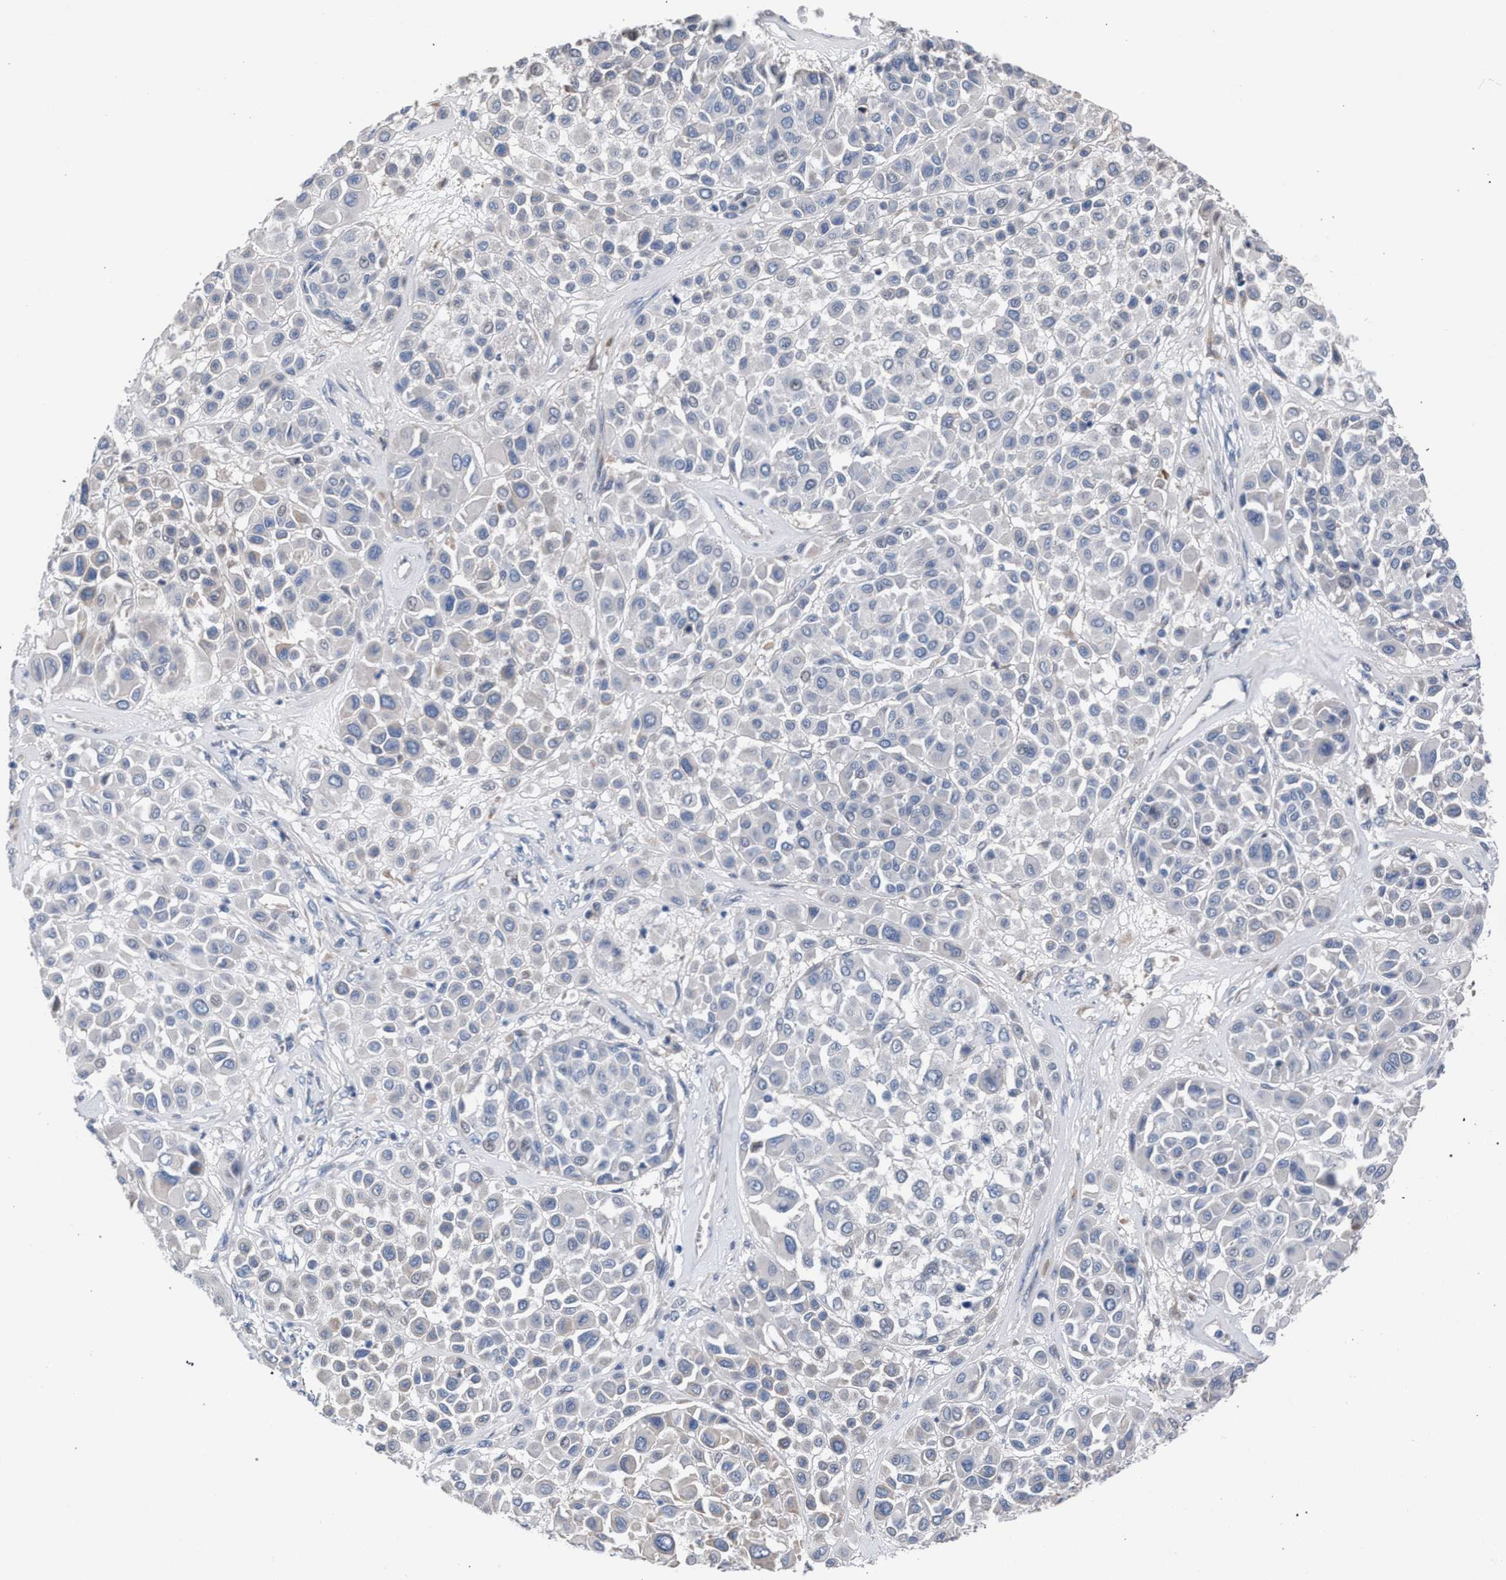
{"staining": {"intensity": "negative", "quantity": "none", "location": "none"}, "tissue": "melanoma", "cell_type": "Tumor cells", "image_type": "cancer", "snomed": [{"axis": "morphology", "description": "Malignant melanoma, Metastatic site"}, {"axis": "topography", "description": "Soft tissue"}], "caption": "Tumor cells show no significant expression in malignant melanoma (metastatic site).", "gene": "RNF135", "patient": {"sex": "male", "age": 41}}